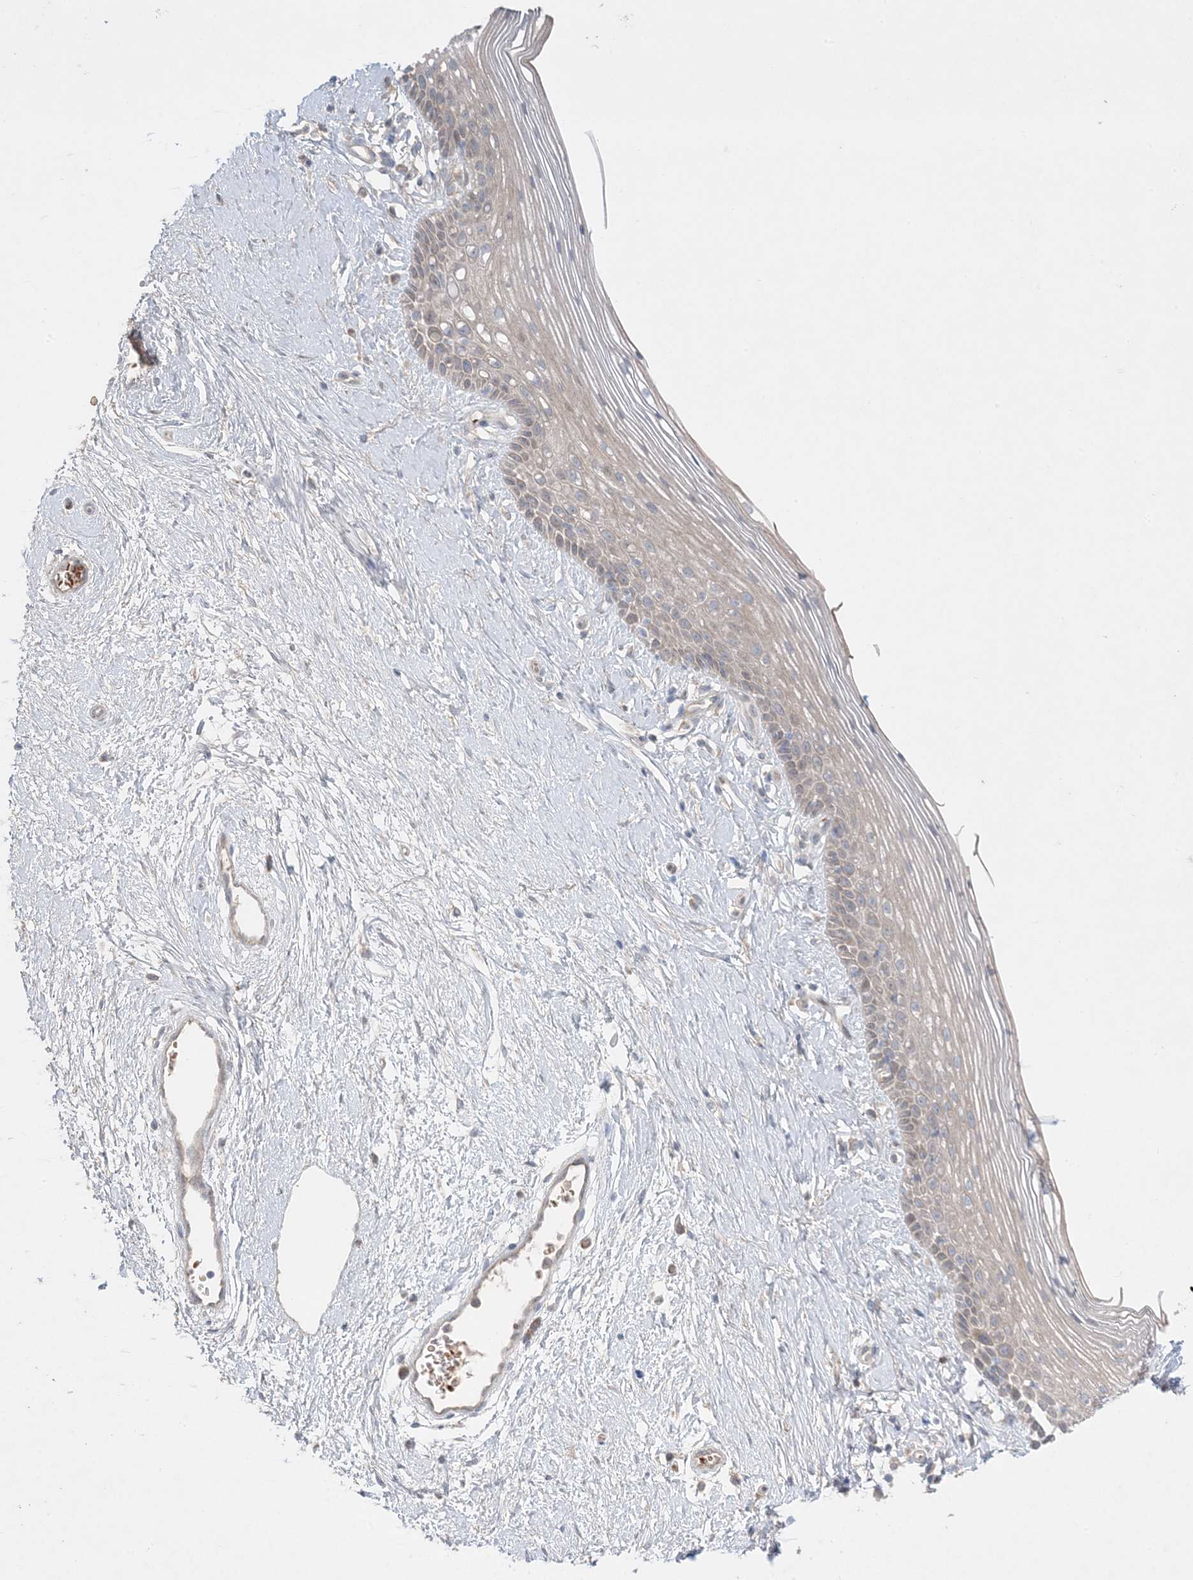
{"staining": {"intensity": "weak", "quantity": "25%-75%", "location": "cytoplasmic/membranous"}, "tissue": "vagina", "cell_type": "Squamous epithelial cells", "image_type": "normal", "snomed": [{"axis": "morphology", "description": "Normal tissue, NOS"}, {"axis": "topography", "description": "Vagina"}], "caption": "Immunohistochemistry (IHC) of normal human vagina demonstrates low levels of weak cytoplasmic/membranous positivity in approximately 25%-75% of squamous epithelial cells.", "gene": "MMGT1", "patient": {"sex": "female", "age": 46}}